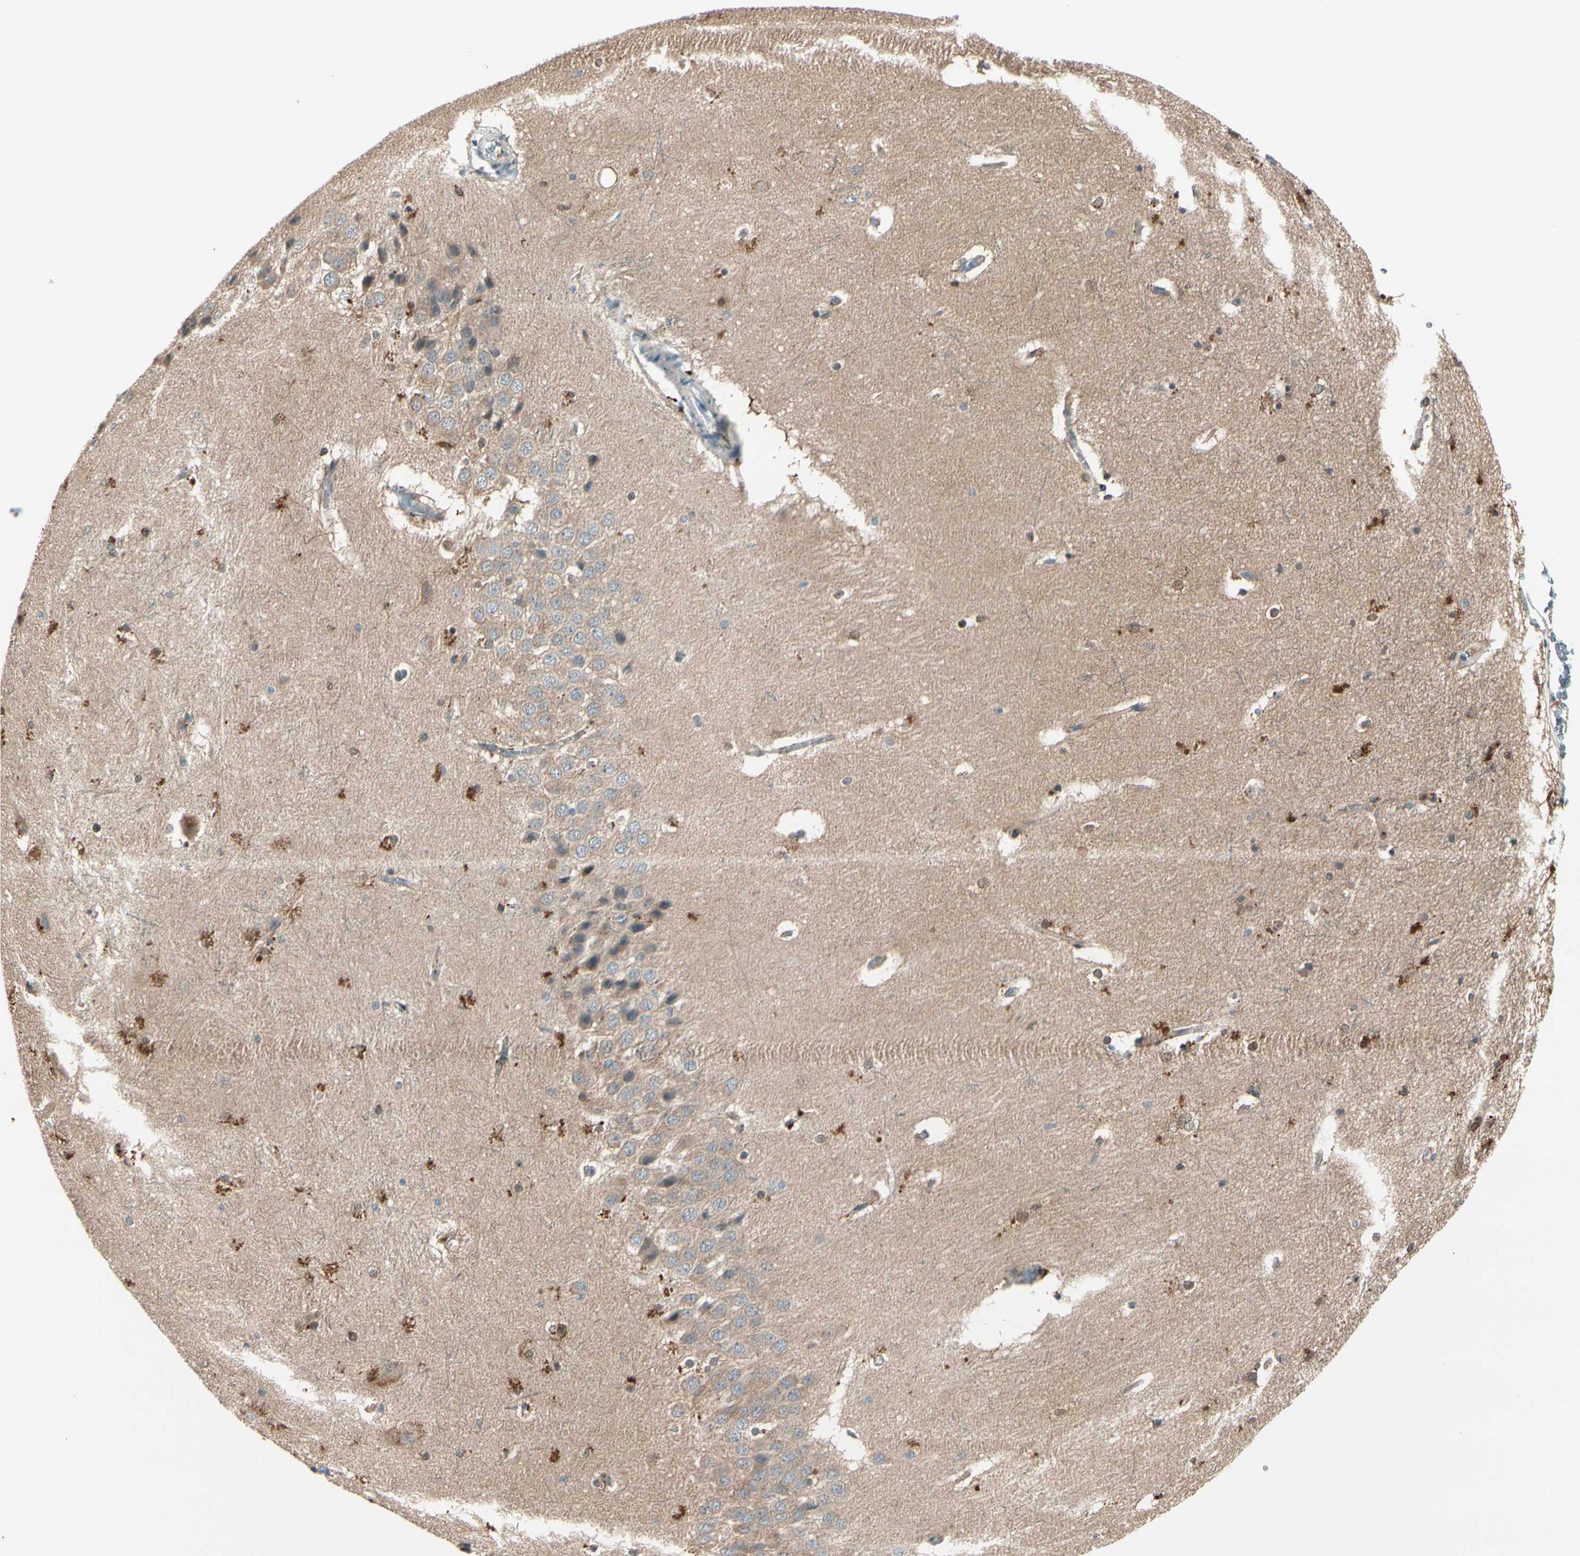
{"staining": {"intensity": "strong", "quantity": "25%-75%", "location": "cytoplasmic/membranous"}, "tissue": "hippocampus", "cell_type": "Glial cells", "image_type": "normal", "snomed": [{"axis": "morphology", "description": "Normal tissue, NOS"}, {"axis": "topography", "description": "Hippocampus"}], "caption": "Strong cytoplasmic/membranous protein staining is identified in about 25%-75% of glial cells in hippocampus.", "gene": "PEBP1", "patient": {"sex": "female", "age": 19}}